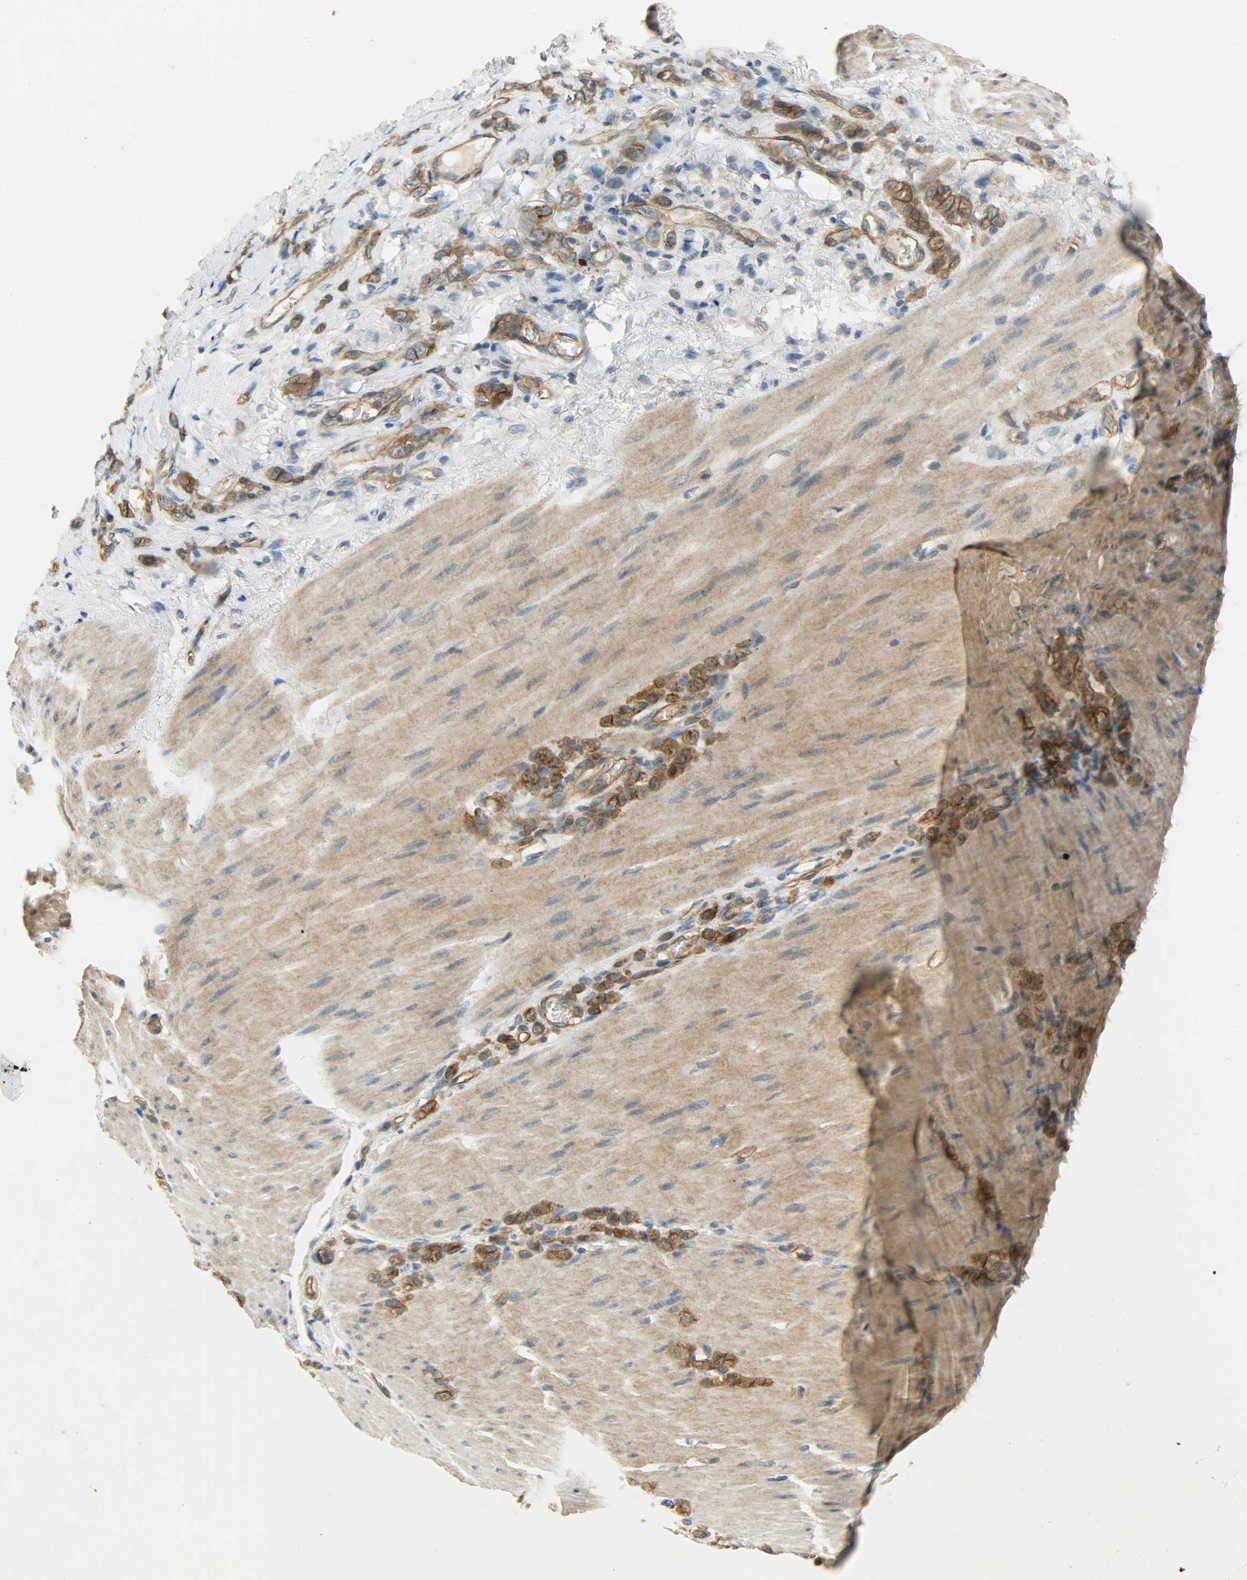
{"staining": {"intensity": "moderate", "quantity": ">75%", "location": "cytoplasmic/membranous"}, "tissue": "stomach cancer", "cell_type": "Tumor cells", "image_type": "cancer", "snomed": [{"axis": "morphology", "description": "Adenocarcinoma, NOS"}, {"axis": "topography", "description": "Stomach"}], "caption": "A high-resolution histopathology image shows immunohistochemistry (IHC) staining of stomach cancer (adenocarcinoma), which demonstrates moderate cytoplasmic/membranous positivity in about >75% of tumor cells. (brown staining indicates protein expression, while blue staining denotes nuclei).", "gene": "KIAA1217", "patient": {"sex": "male", "age": 82}}